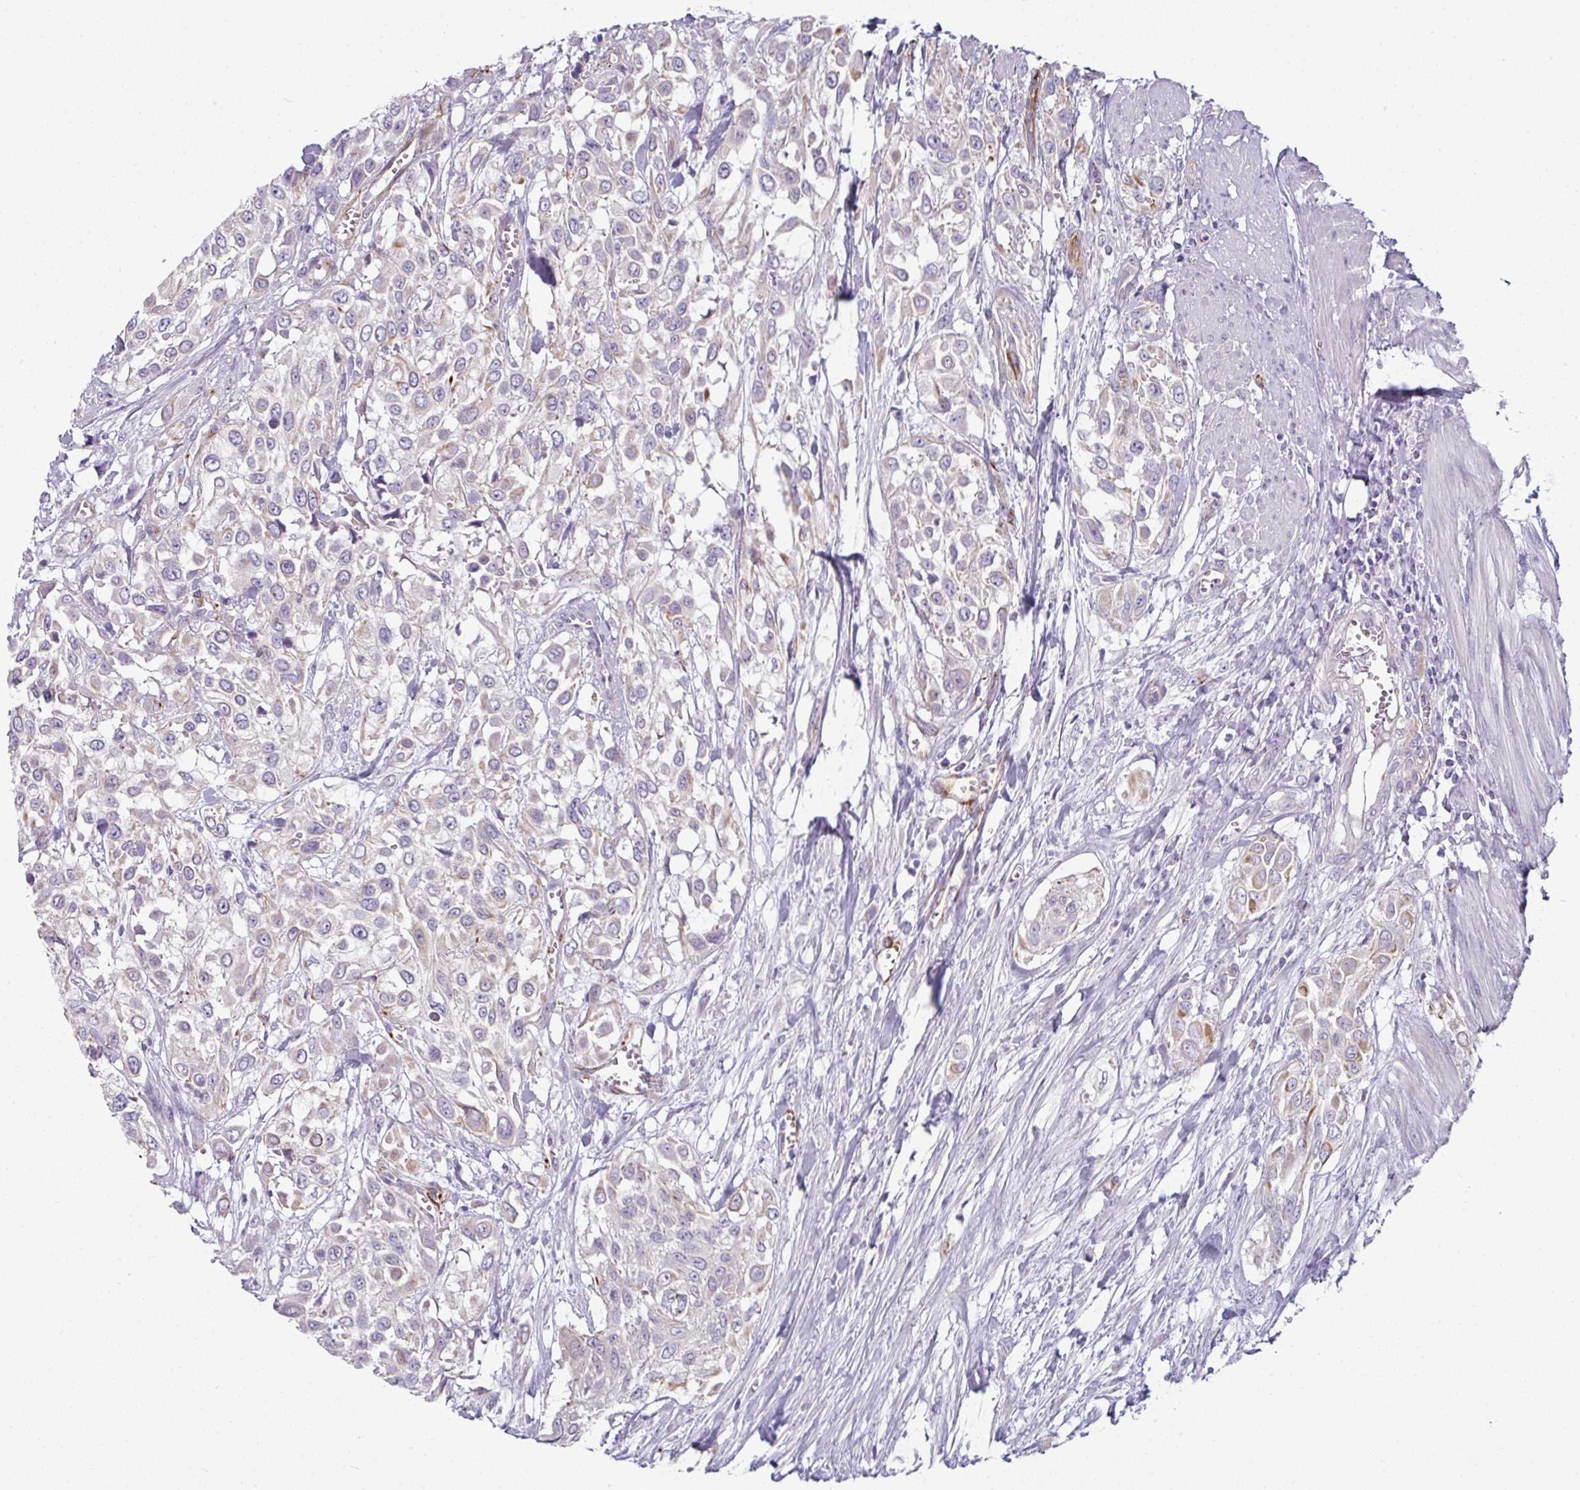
{"staining": {"intensity": "weak", "quantity": "<25%", "location": "cytoplasmic/membranous"}, "tissue": "urothelial cancer", "cell_type": "Tumor cells", "image_type": "cancer", "snomed": [{"axis": "morphology", "description": "Urothelial carcinoma, High grade"}, {"axis": "topography", "description": "Urinary bladder"}], "caption": "Immunohistochemistry (IHC) micrograph of human urothelial cancer stained for a protein (brown), which displays no positivity in tumor cells.", "gene": "SLC17A7", "patient": {"sex": "male", "age": 57}}